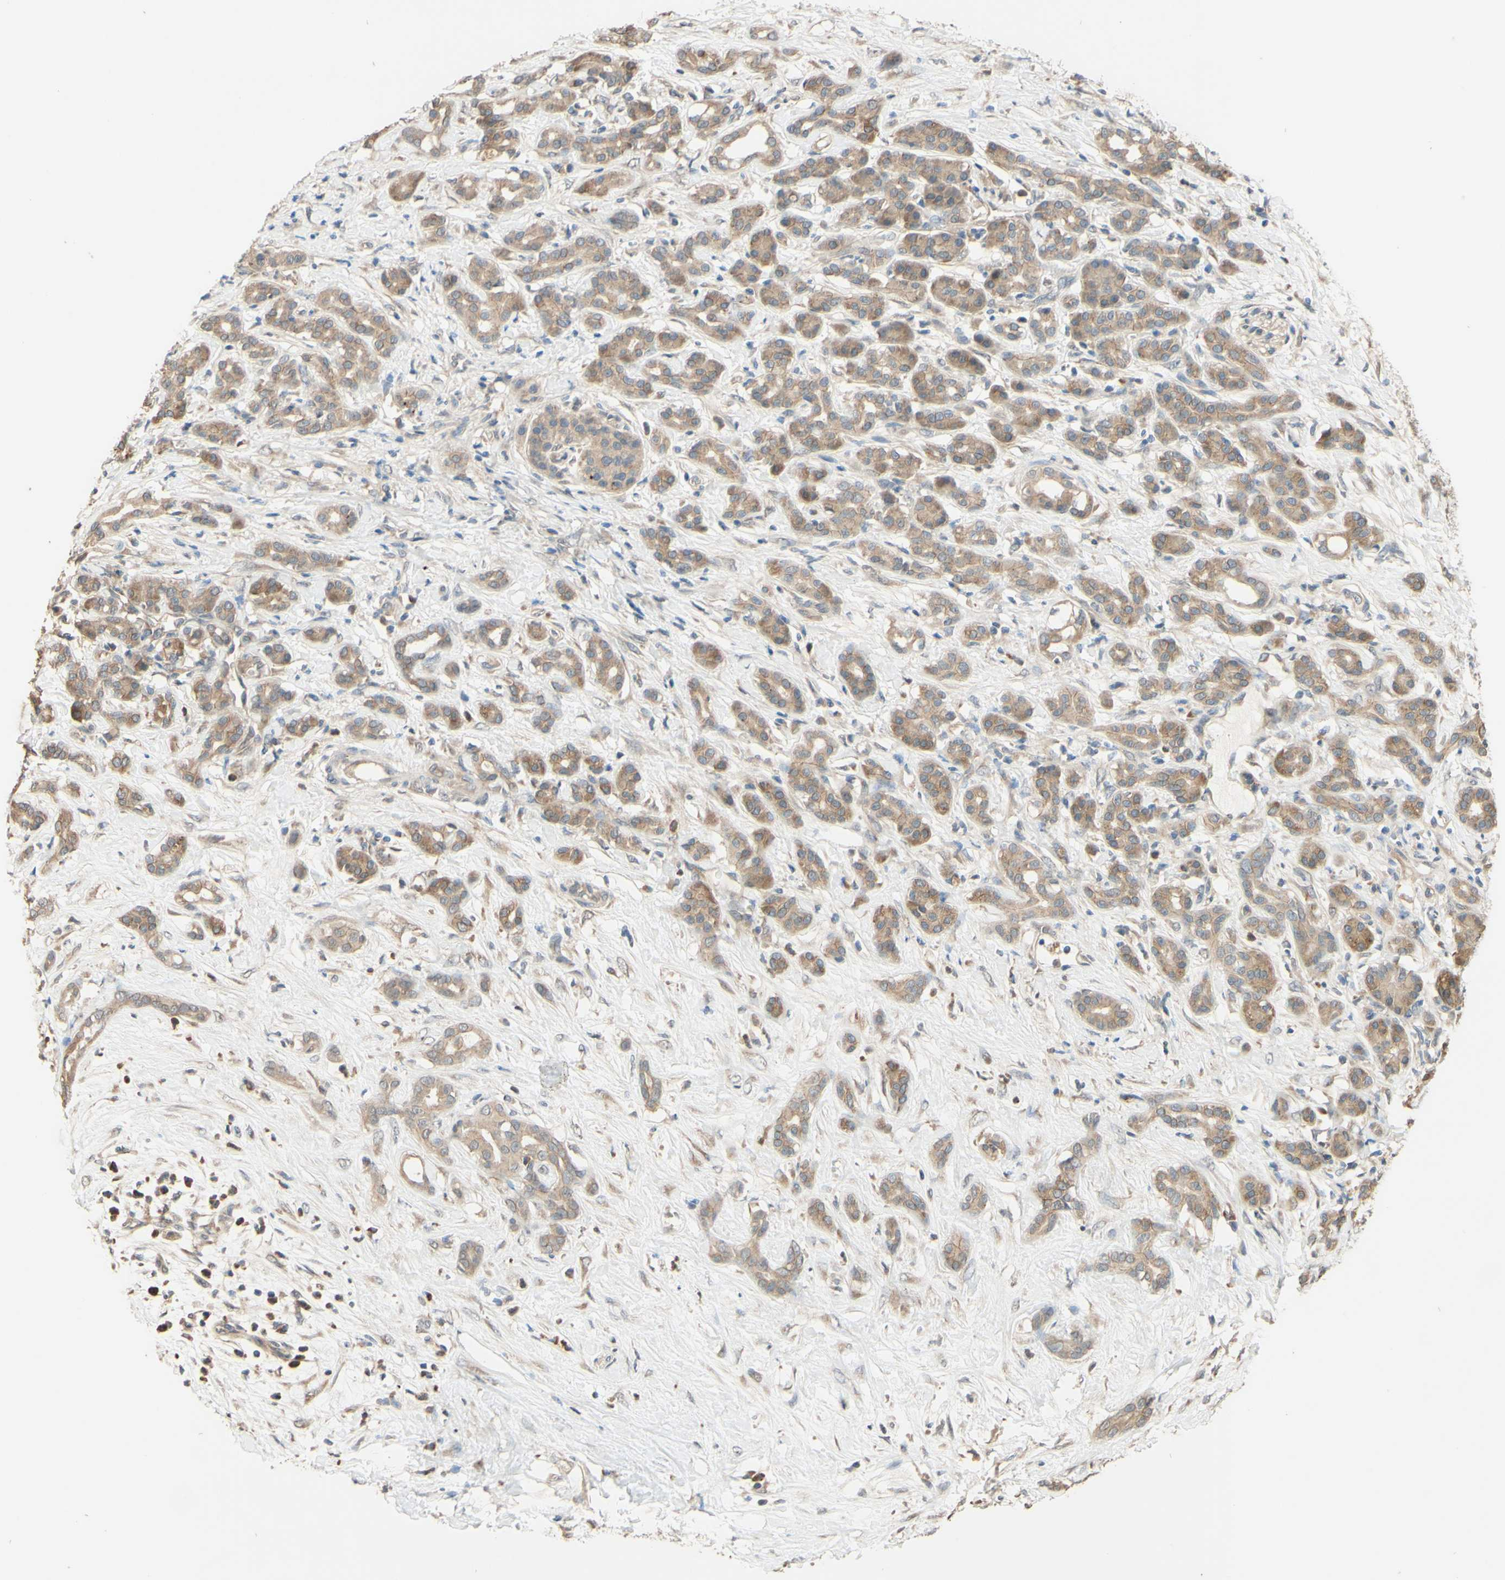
{"staining": {"intensity": "moderate", "quantity": ">75%", "location": "cytoplasmic/membranous"}, "tissue": "pancreatic cancer", "cell_type": "Tumor cells", "image_type": "cancer", "snomed": [{"axis": "morphology", "description": "Adenocarcinoma, NOS"}, {"axis": "topography", "description": "Pancreas"}], "caption": "Adenocarcinoma (pancreatic) tissue demonstrates moderate cytoplasmic/membranous expression in about >75% of tumor cells", "gene": "SMIM19", "patient": {"sex": "male", "age": 41}}